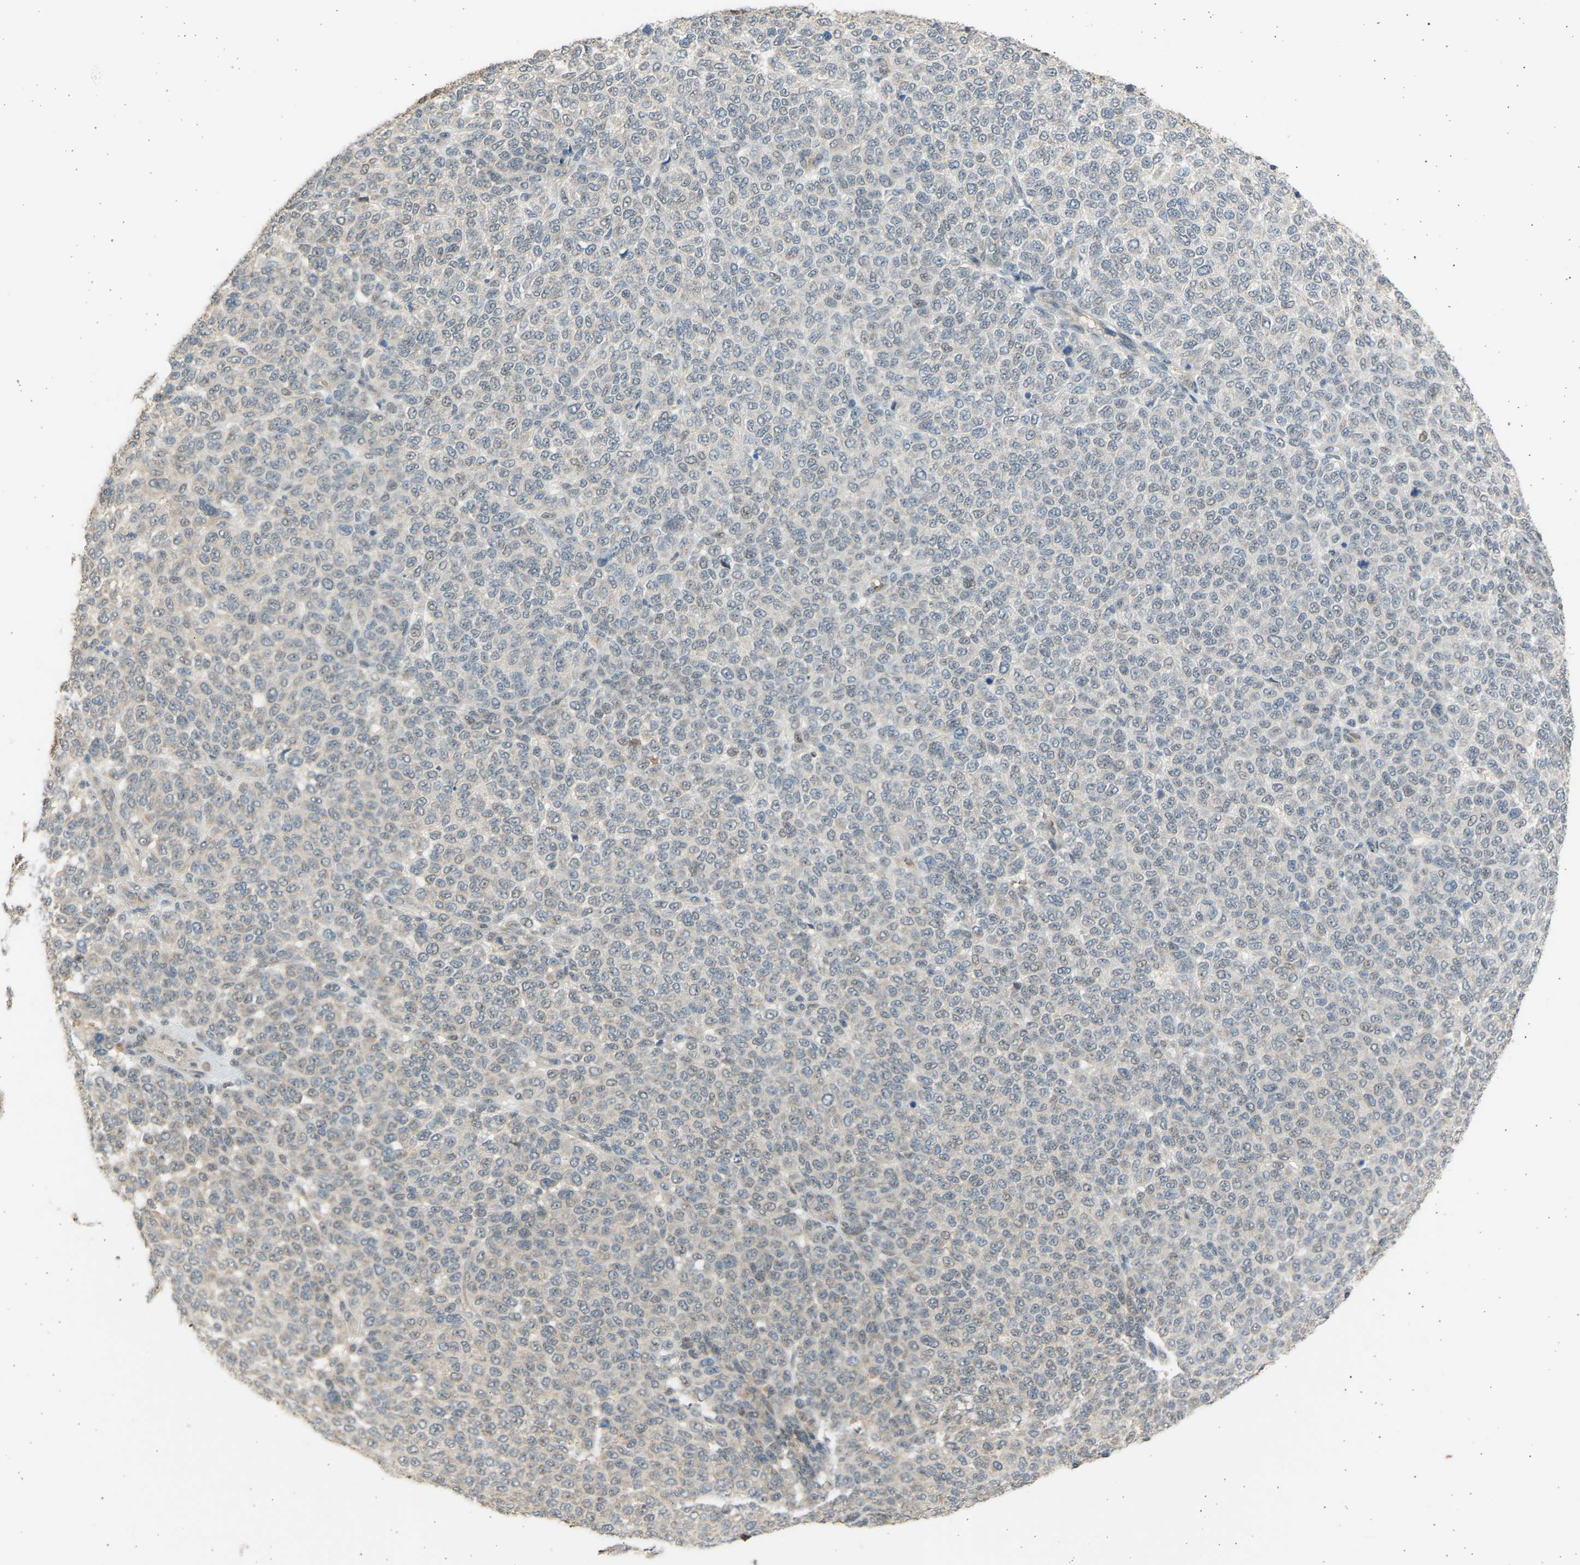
{"staining": {"intensity": "weak", "quantity": "25%-75%", "location": "nuclear"}, "tissue": "melanoma", "cell_type": "Tumor cells", "image_type": "cancer", "snomed": [{"axis": "morphology", "description": "Malignant melanoma, NOS"}, {"axis": "topography", "description": "Skin"}], "caption": "About 25%-75% of tumor cells in malignant melanoma exhibit weak nuclear protein staining as visualized by brown immunohistochemical staining.", "gene": "BIRC2", "patient": {"sex": "male", "age": 59}}